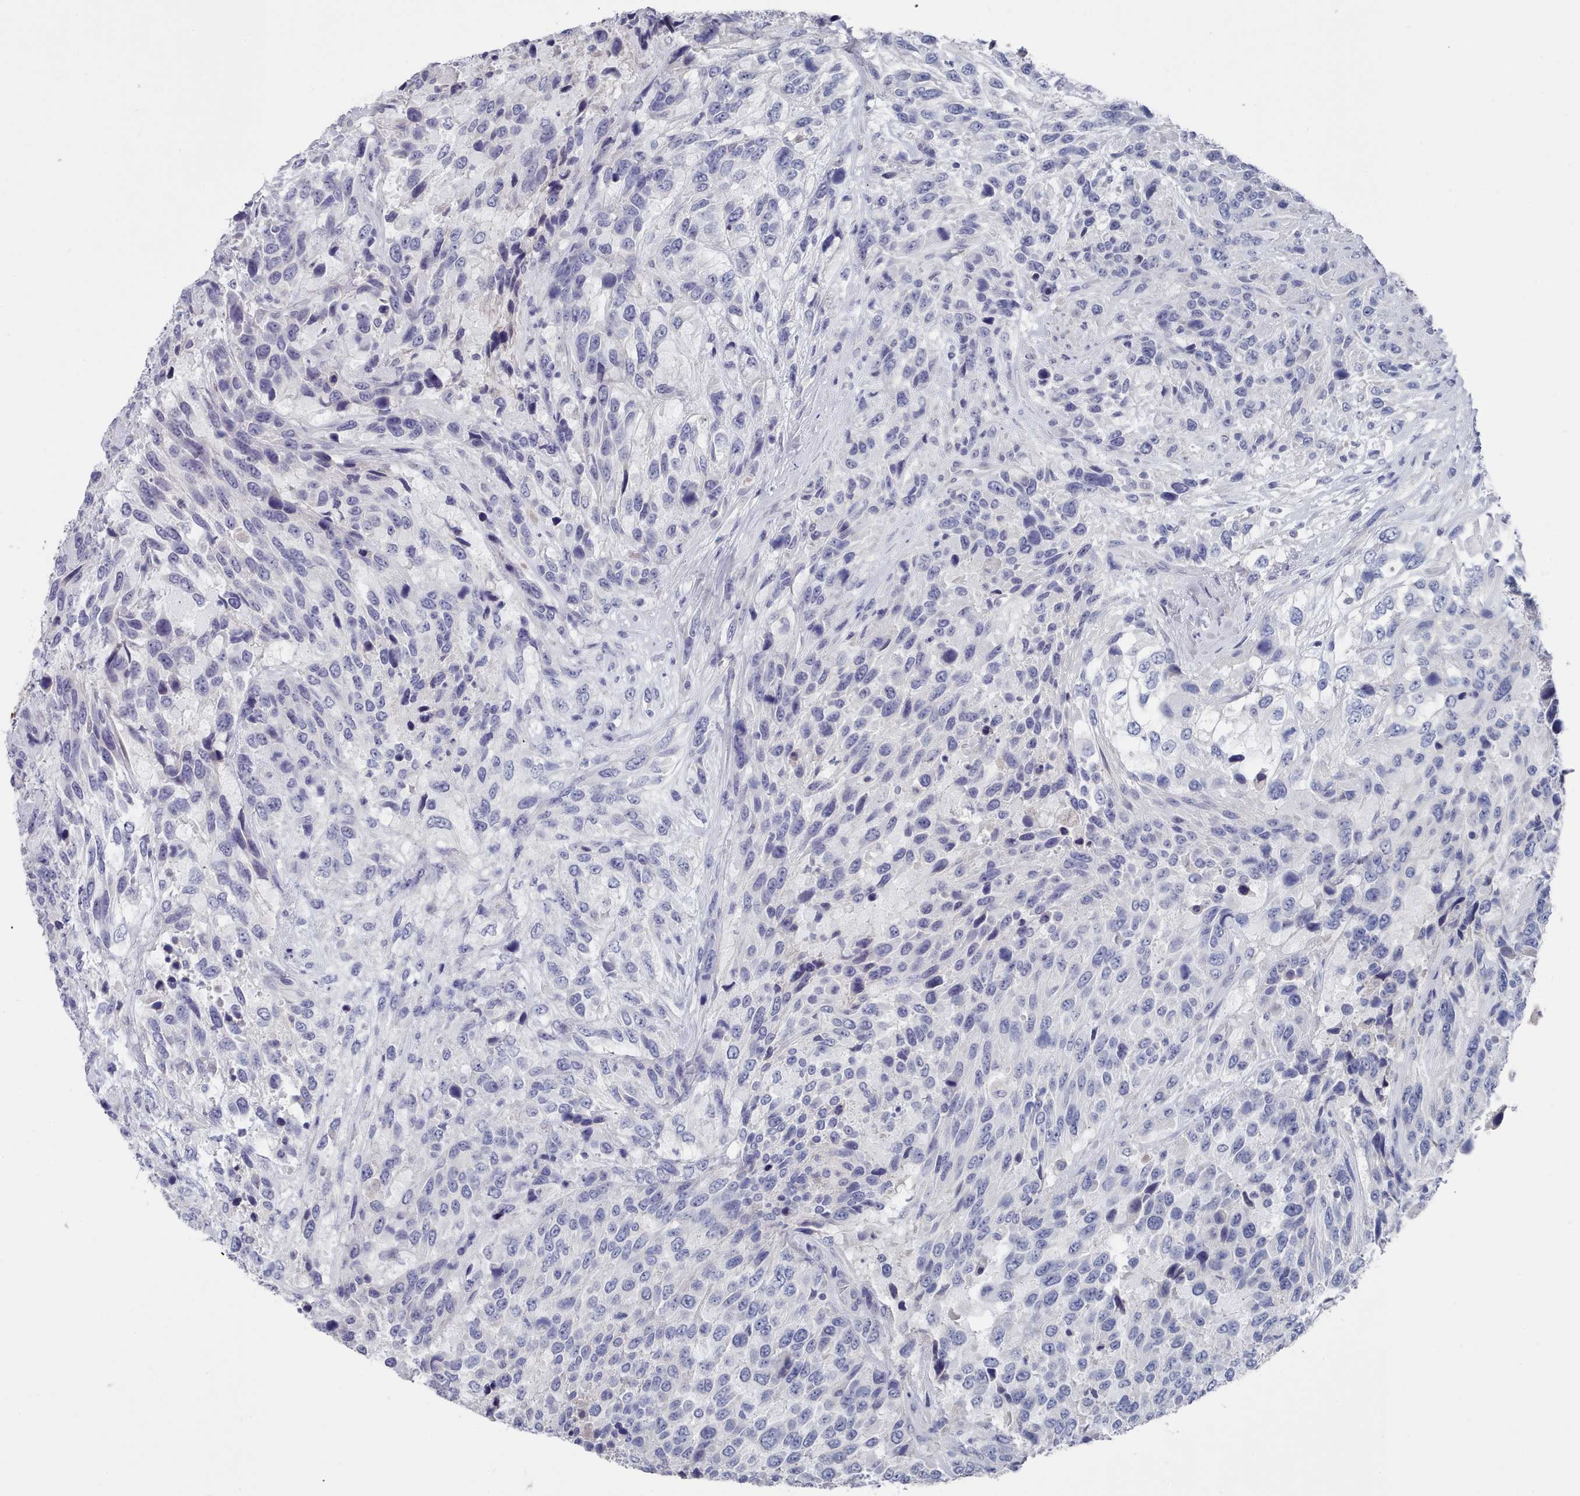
{"staining": {"intensity": "negative", "quantity": "none", "location": "none"}, "tissue": "urothelial cancer", "cell_type": "Tumor cells", "image_type": "cancer", "snomed": [{"axis": "morphology", "description": "Urothelial carcinoma, High grade"}, {"axis": "topography", "description": "Urinary bladder"}], "caption": "High power microscopy photomicrograph of an immunohistochemistry (IHC) micrograph of urothelial cancer, revealing no significant staining in tumor cells.", "gene": "ACAD11", "patient": {"sex": "female", "age": 70}}